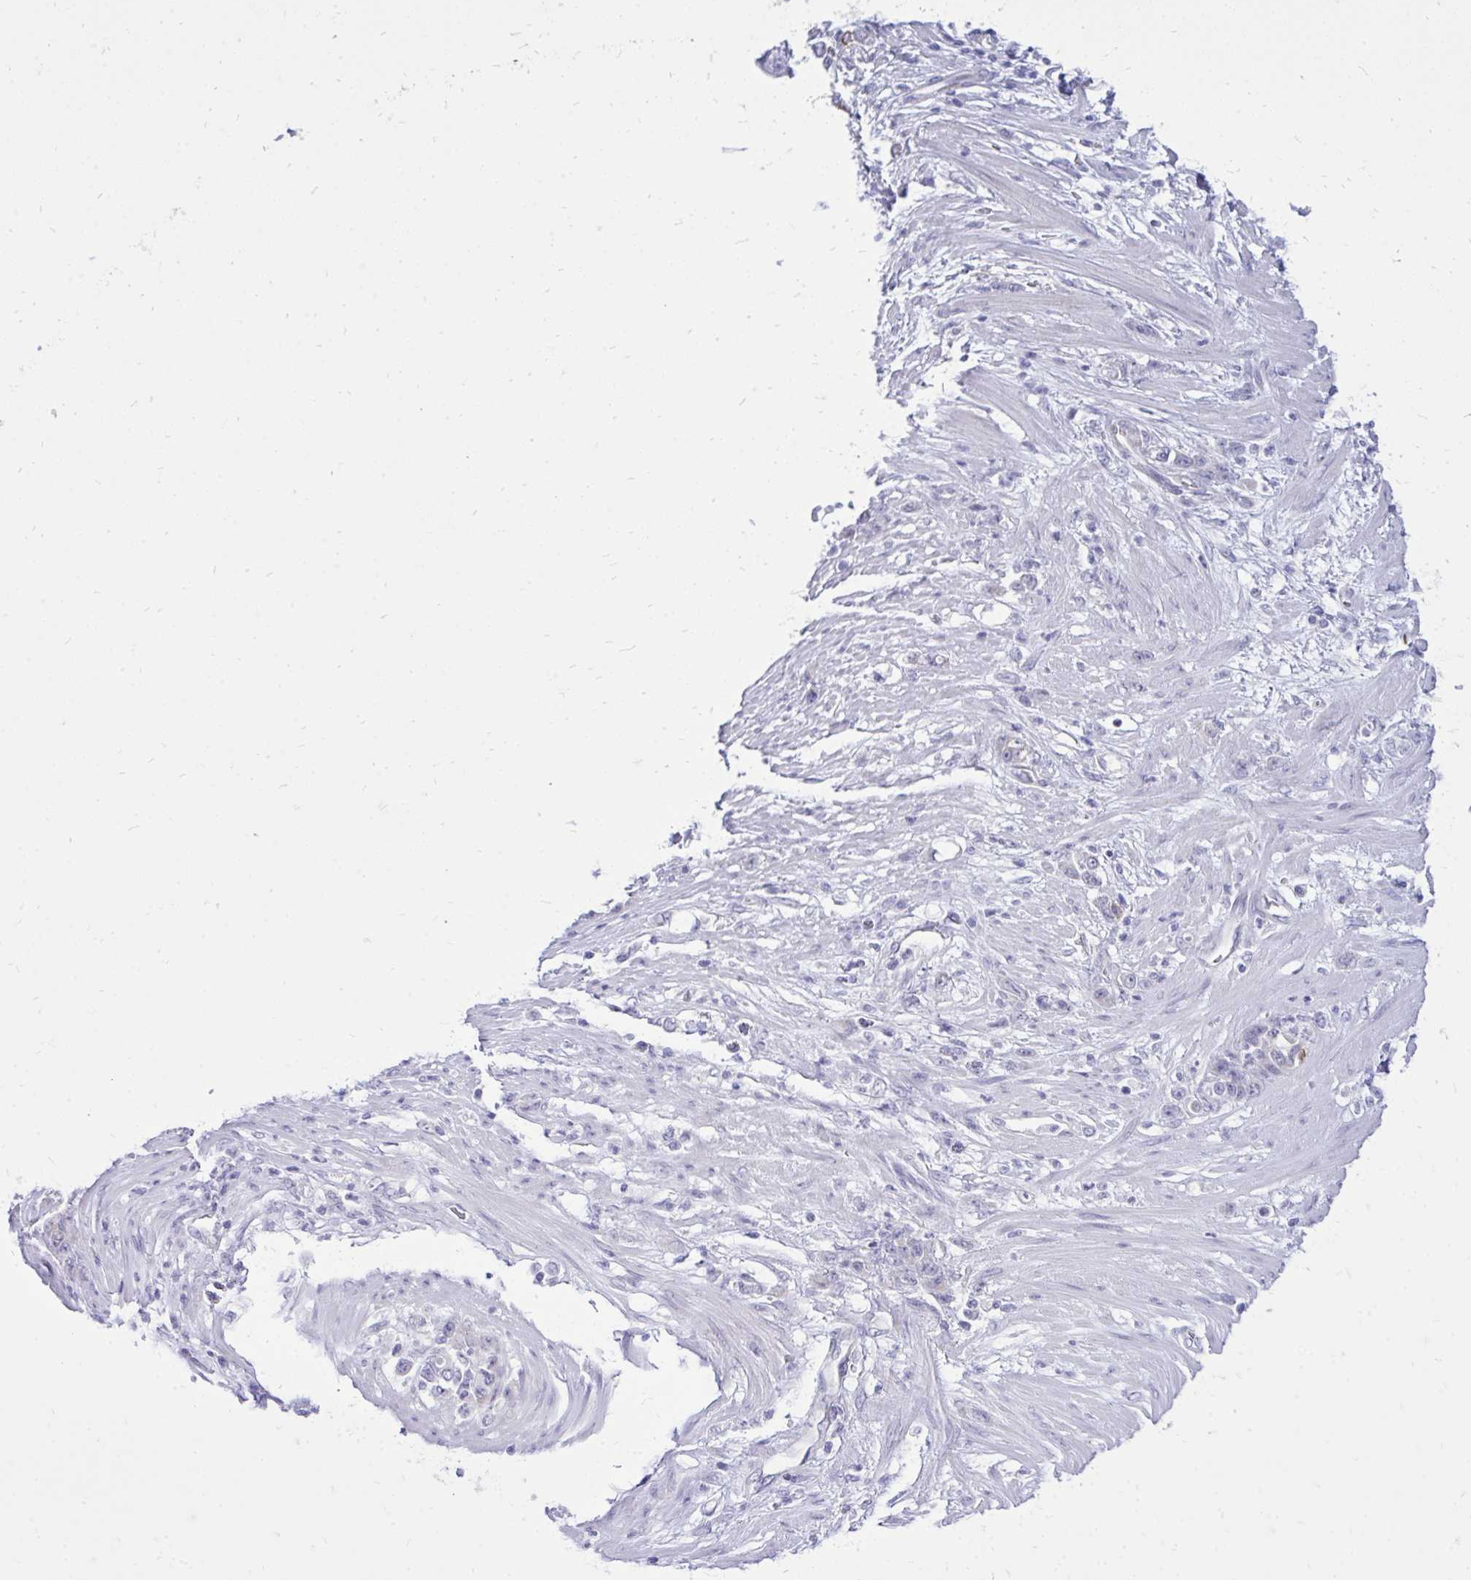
{"staining": {"intensity": "negative", "quantity": "none", "location": "none"}, "tissue": "stomach cancer", "cell_type": "Tumor cells", "image_type": "cancer", "snomed": [{"axis": "morphology", "description": "Normal tissue, NOS"}, {"axis": "morphology", "description": "Adenocarcinoma, NOS"}, {"axis": "topography", "description": "Stomach"}], "caption": "Immunohistochemistry image of neoplastic tissue: human stomach cancer stained with DAB (3,3'-diaminobenzidine) shows no significant protein staining in tumor cells. Brightfield microscopy of immunohistochemistry (IHC) stained with DAB (3,3'-diaminobenzidine) (brown) and hematoxylin (blue), captured at high magnification.", "gene": "SPTBN2", "patient": {"sex": "female", "age": 79}}